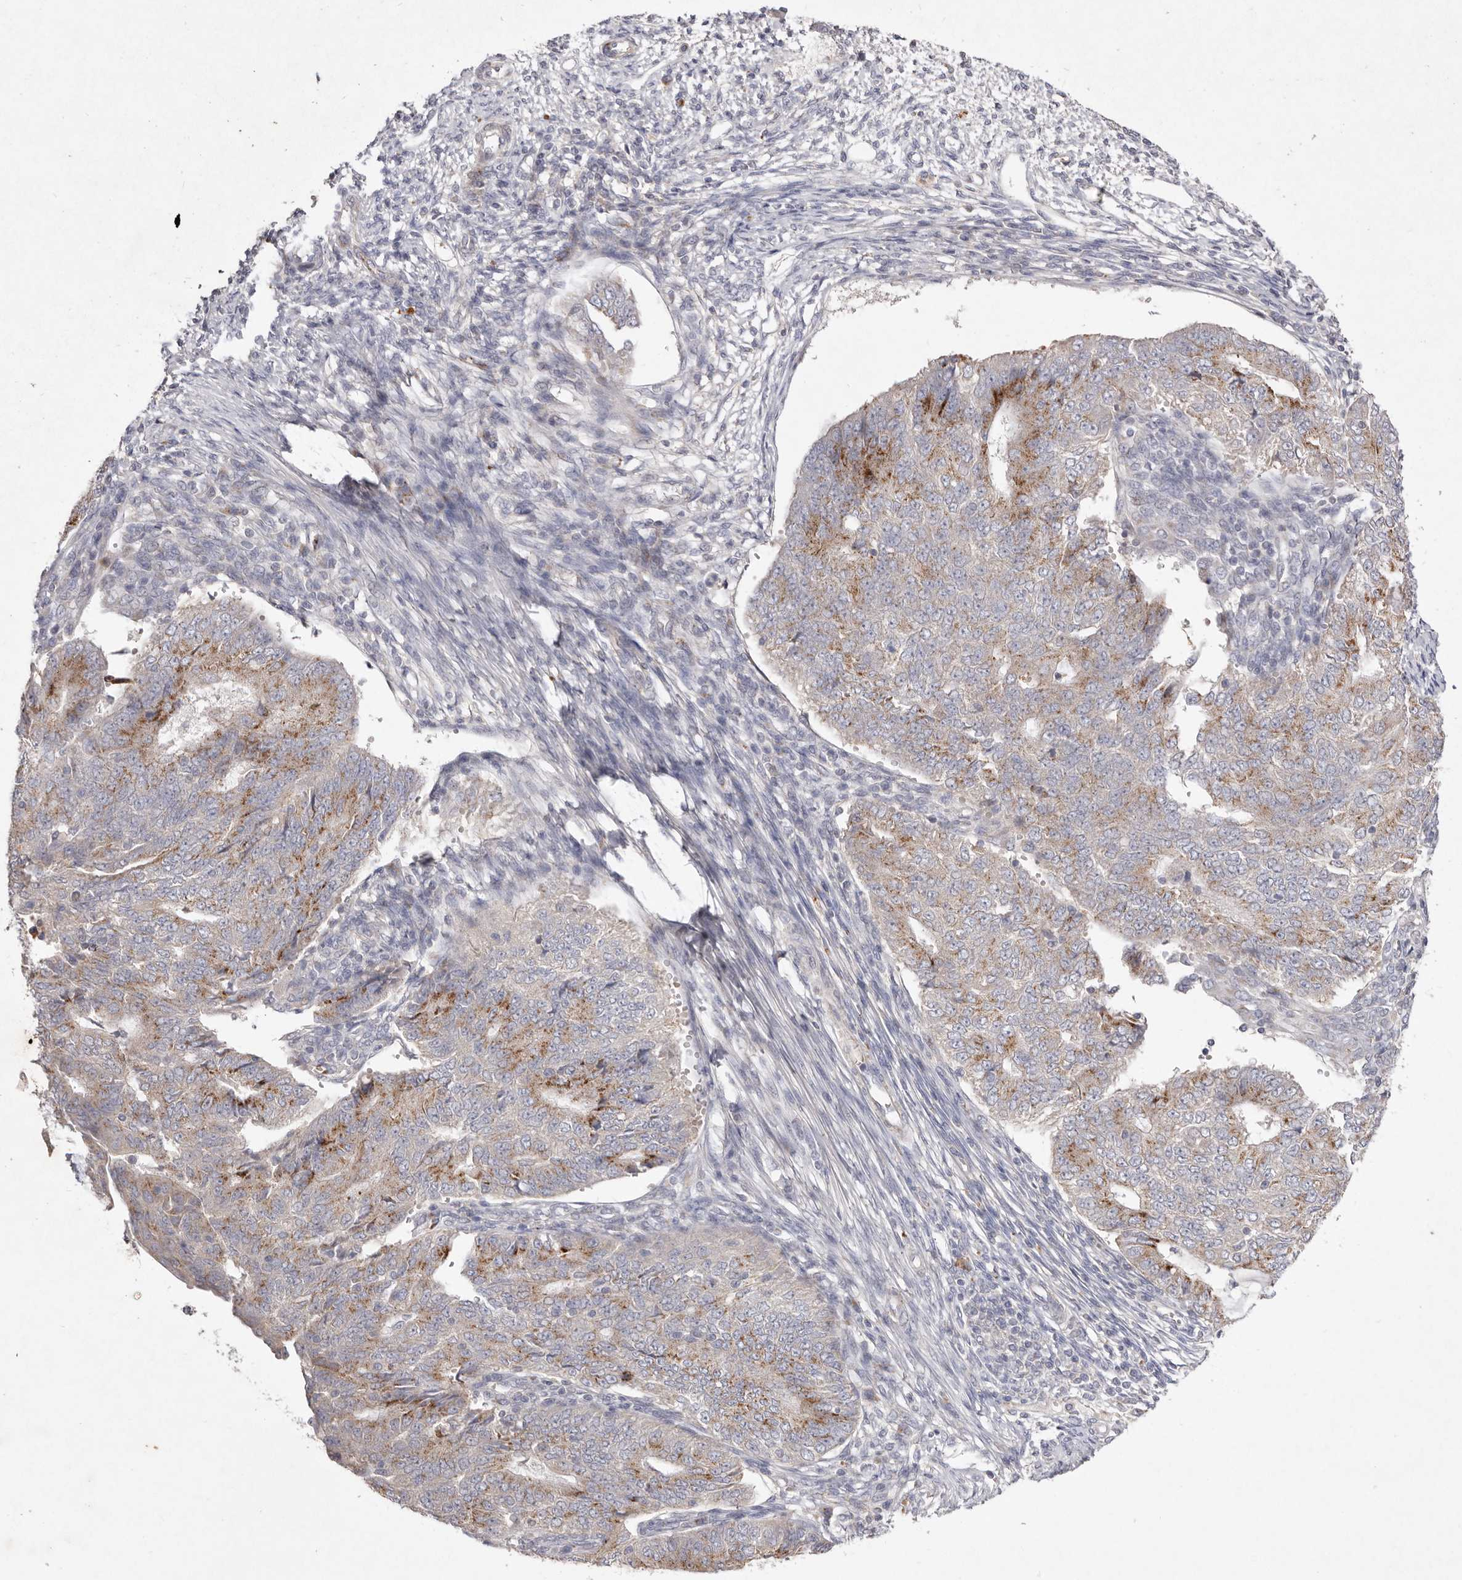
{"staining": {"intensity": "moderate", "quantity": ">75%", "location": "cytoplasmic/membranous"}, "tissue": "endometrial cancer", "cell_type": "Tumor cells", "image_type": "cancer", "snomed": [{"axis": "morphology", "description": "Adenocarcinoma, NOS"}, {"axis": "topography", "description": "Endometrium"}], "caption": "Endometrial cancer (adenocarcinoma) stained with DAB IHC demonstrates medium levels of moderate cytoplasmic/membranous expression in about >75% of tumor cells. (DAB (3,3'-diaminobenzidine) IHC, brown staining for protein, blue staining for nuclei).", "gene": "USP24", "patient": {"sex": "female", "age": 32}}